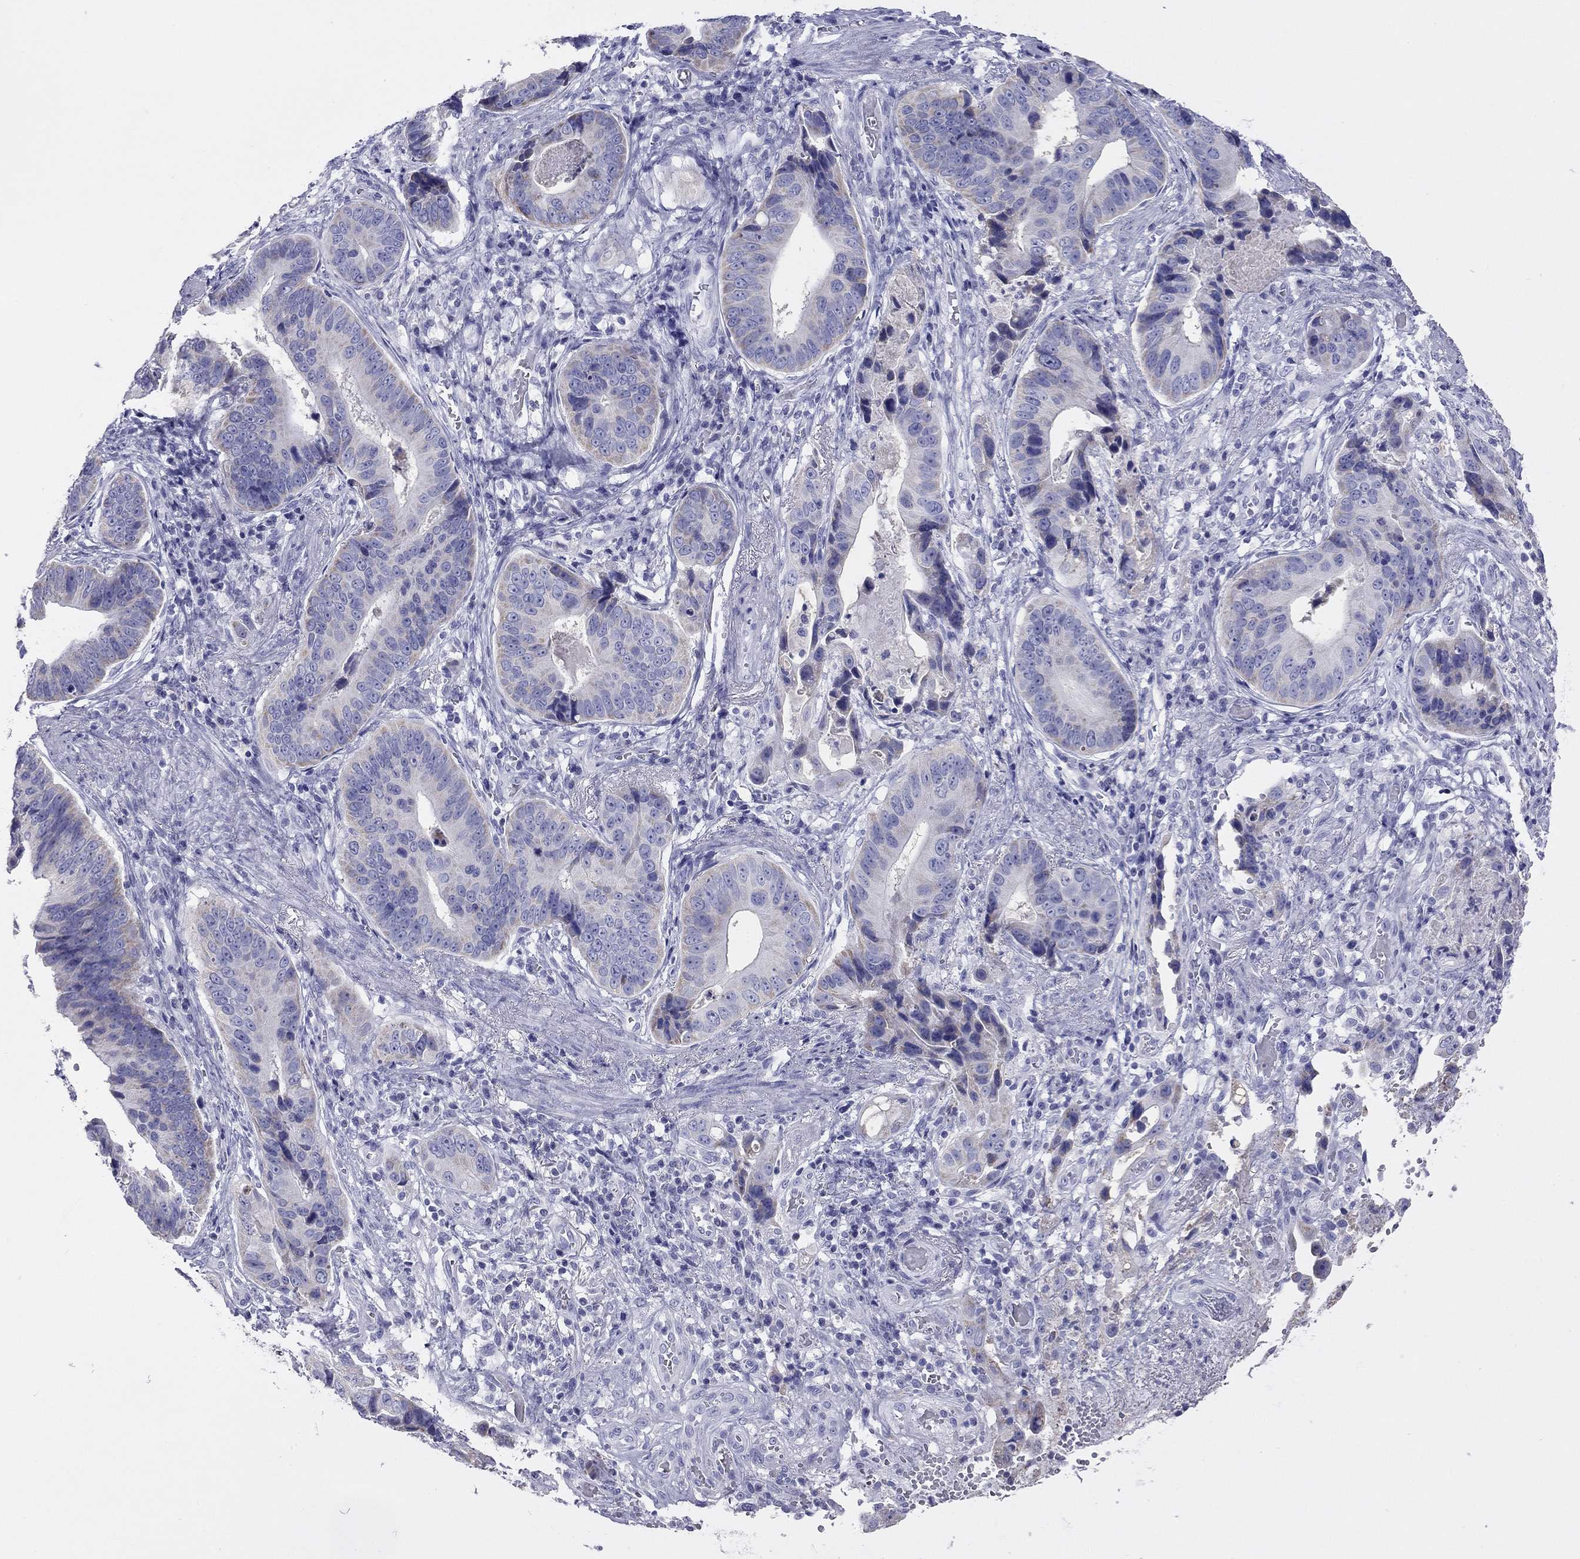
{"staining": {"intensity": "negative", "quantity": "none", "location": "none"}, "tissue": "stomach cancer", "cell_type": "Tumor cells", "image_type": "cancer", "snomed": [{"axis": "morphology", "description": "Adenocarcinoma, NOS"}, {"axis": "topography", "description": "Stomach"}], "caption": "Tumor cells show no significant protein staining in stomach adenocarcinoma.", "gene": "DPY19L2", "patient": {"sex": "male", "age": 84}}